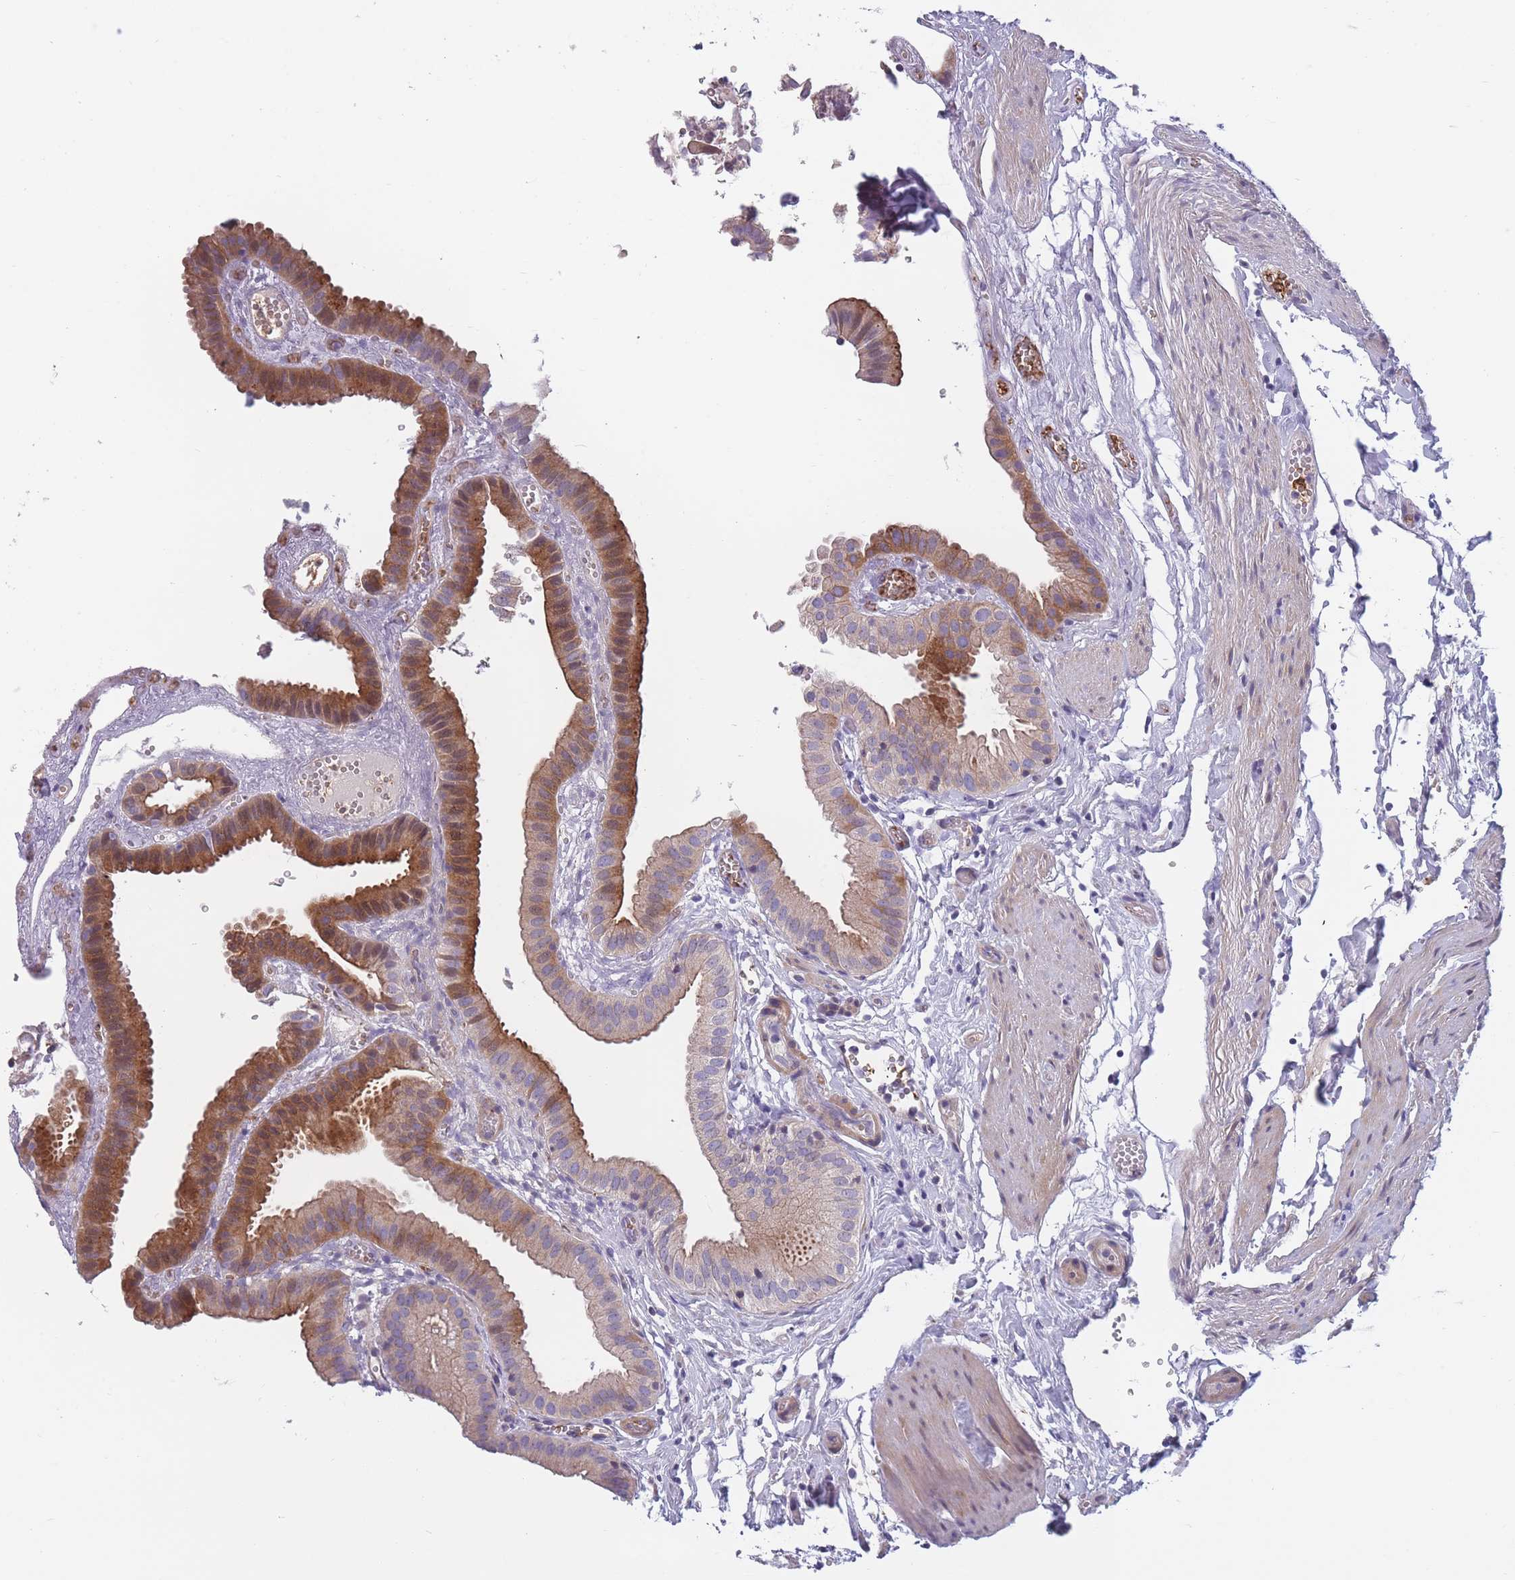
{"staining": {"intensity": "moderate", "quantity": "25%-75%", "location": "cytoplasmic/membranous"}, "tissue": "gallbladder", "cell_type": "Glandular cells", "image_type": "normal", "snomed": [{"axis": "morphology", "description": "Normal tissue, NOS"}, {"axis": "topography", "description": "Gallbladder"}], "caption": "DAB immunohistochemical staining of unremarkable human gallbladder reveals moderate cytoplasmic/membranous protein positivity in approximately 25%-75% of glandular cells.", "gene": "FAM83F", "patient": {"sex": "female", "age": 61}}